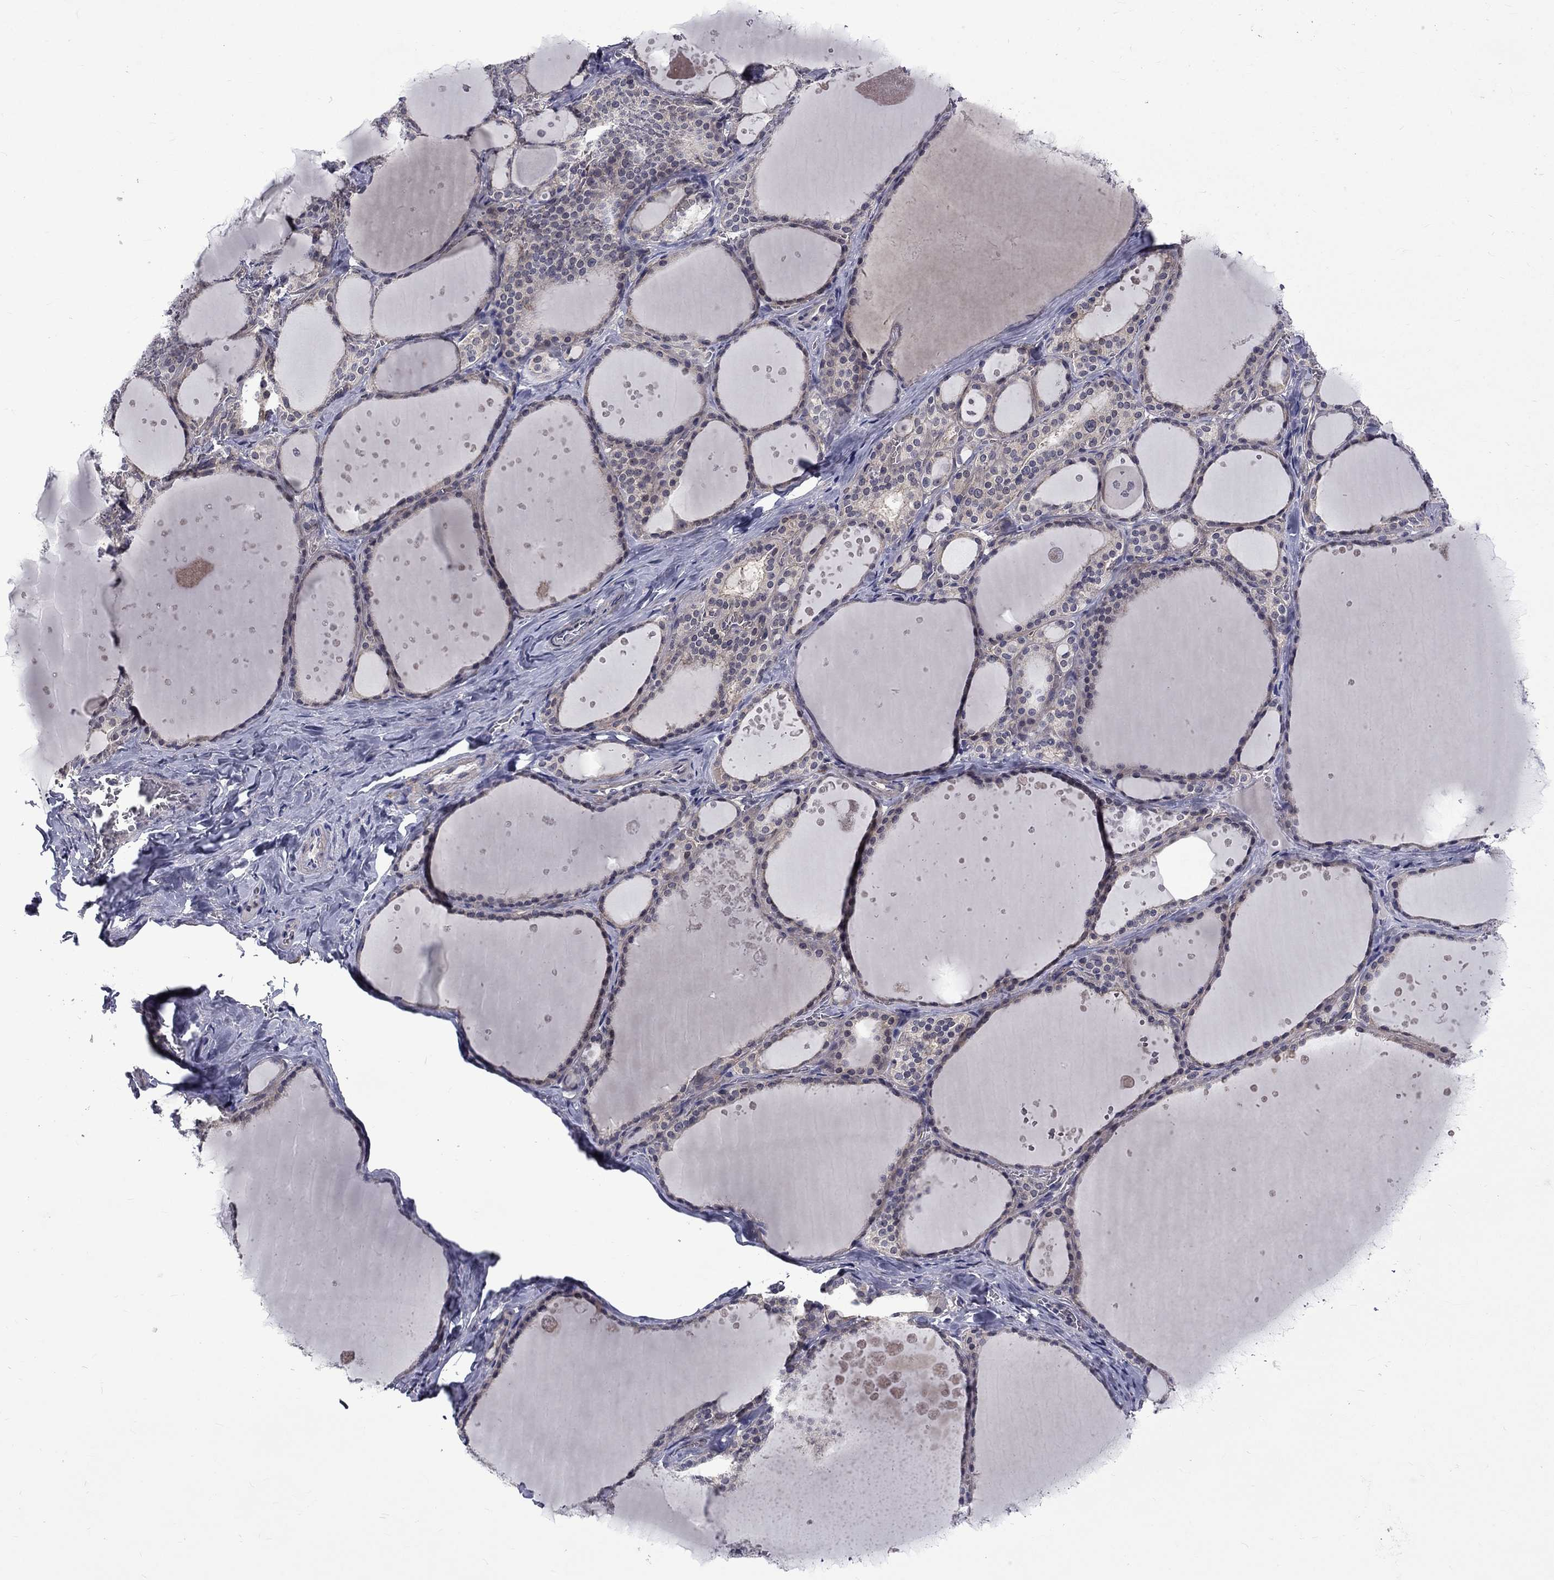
{"staining": {"intensity": "negative", "quantity": "none", "location": "none"}, "tissue": "thyroid gland", "cell_type": "Glandular cells", "image_type": "normal", "snomed": [{"axis": "morphology", "description": "Normal tissue, NOS"}, {"axis": "topography", "description": "Thyroid gland"}], "caption": "Immunohistochemistry (IHC) of unremarkable human thyroid gland shows no expression in glandular cells. (DAB (3,3'-diaminobenzidine) IHC, high magnification).", "gene": "SNTA1", "patient": {"sex": "male", "age": 63}}